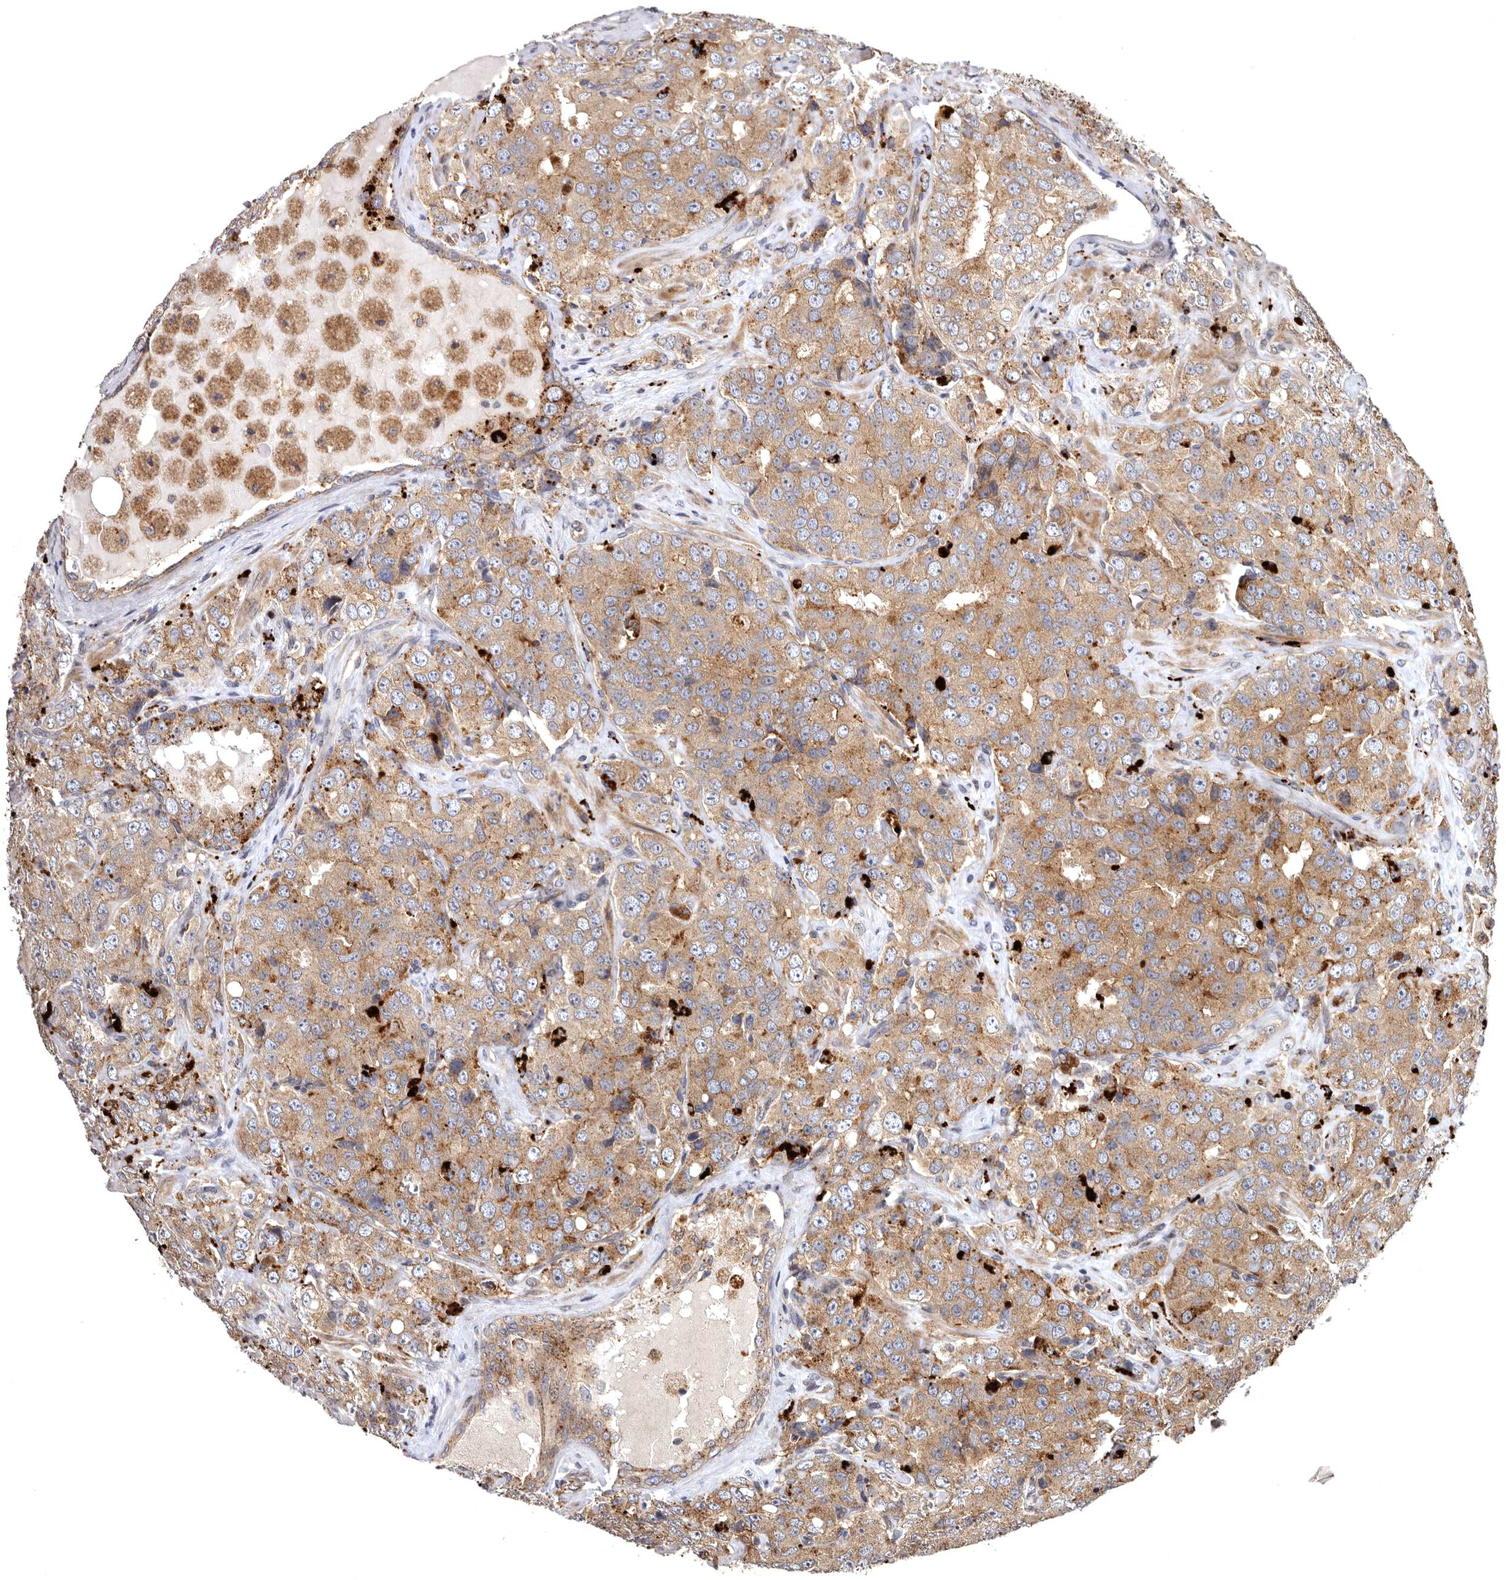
{"staining": {"intensity": "moderate", "quantity": ">75%", "location": "cytoplasmic/membranous"}, "tissue": "prostate cancer", "cell_type": "Tumor cells", "image_type": "cancer", "snomed": [{"axis": "morphology", "description": "Adenocarcinoma, High grade"}, {"axis": "topography", "description": "Prostate"}], "caption": "The immunohistochemical stain shows moderate cytoplasmic/membranous positivity in tumor cells of prostate high-grade adenocarcinoma tissue.", "gene": "FGFR4", "patient": {"sex": "male", "age": 58}}